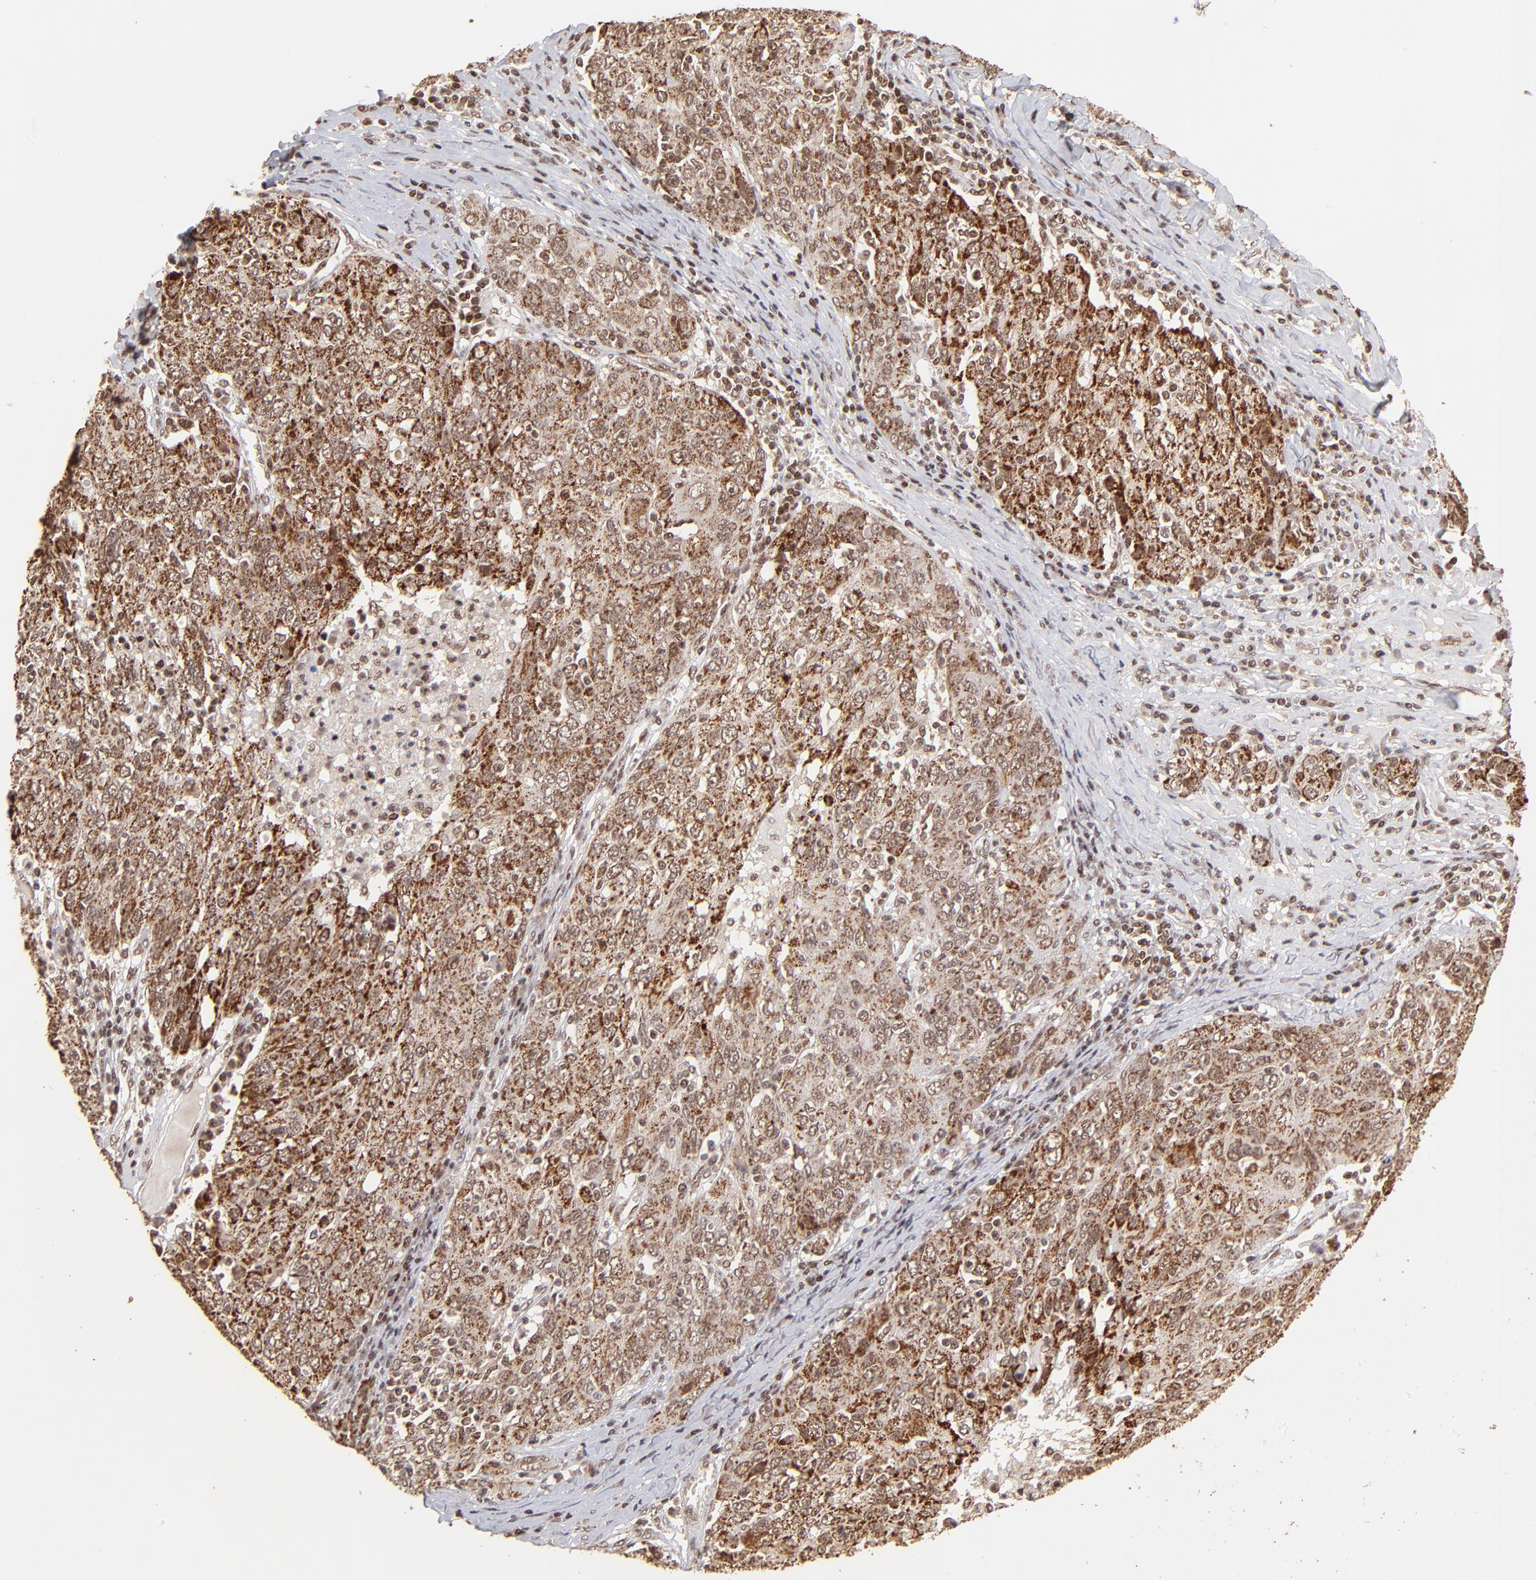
{"staining": {"intensity": "strong", "quantity": ">75%", "location": "cytoplasmic/membranous"}, "tissue": "ovarian cancer", "cell_type": "Tumor cells", "image_type": "cancer", "snomed": [{"axis": "morphology", "description": "Carcinoma, endometroid"}, {"axis": "topography", "description": "Ovary"}], "caption": "This micrograph exhibits IHC staining of endometroid carcinoma (ovarian), with high strong cytoplasmic/membranous staining in approximately >75% of tumor cells.", "gene": "MED15", "patient": {"sex": "female", "age": 50}}